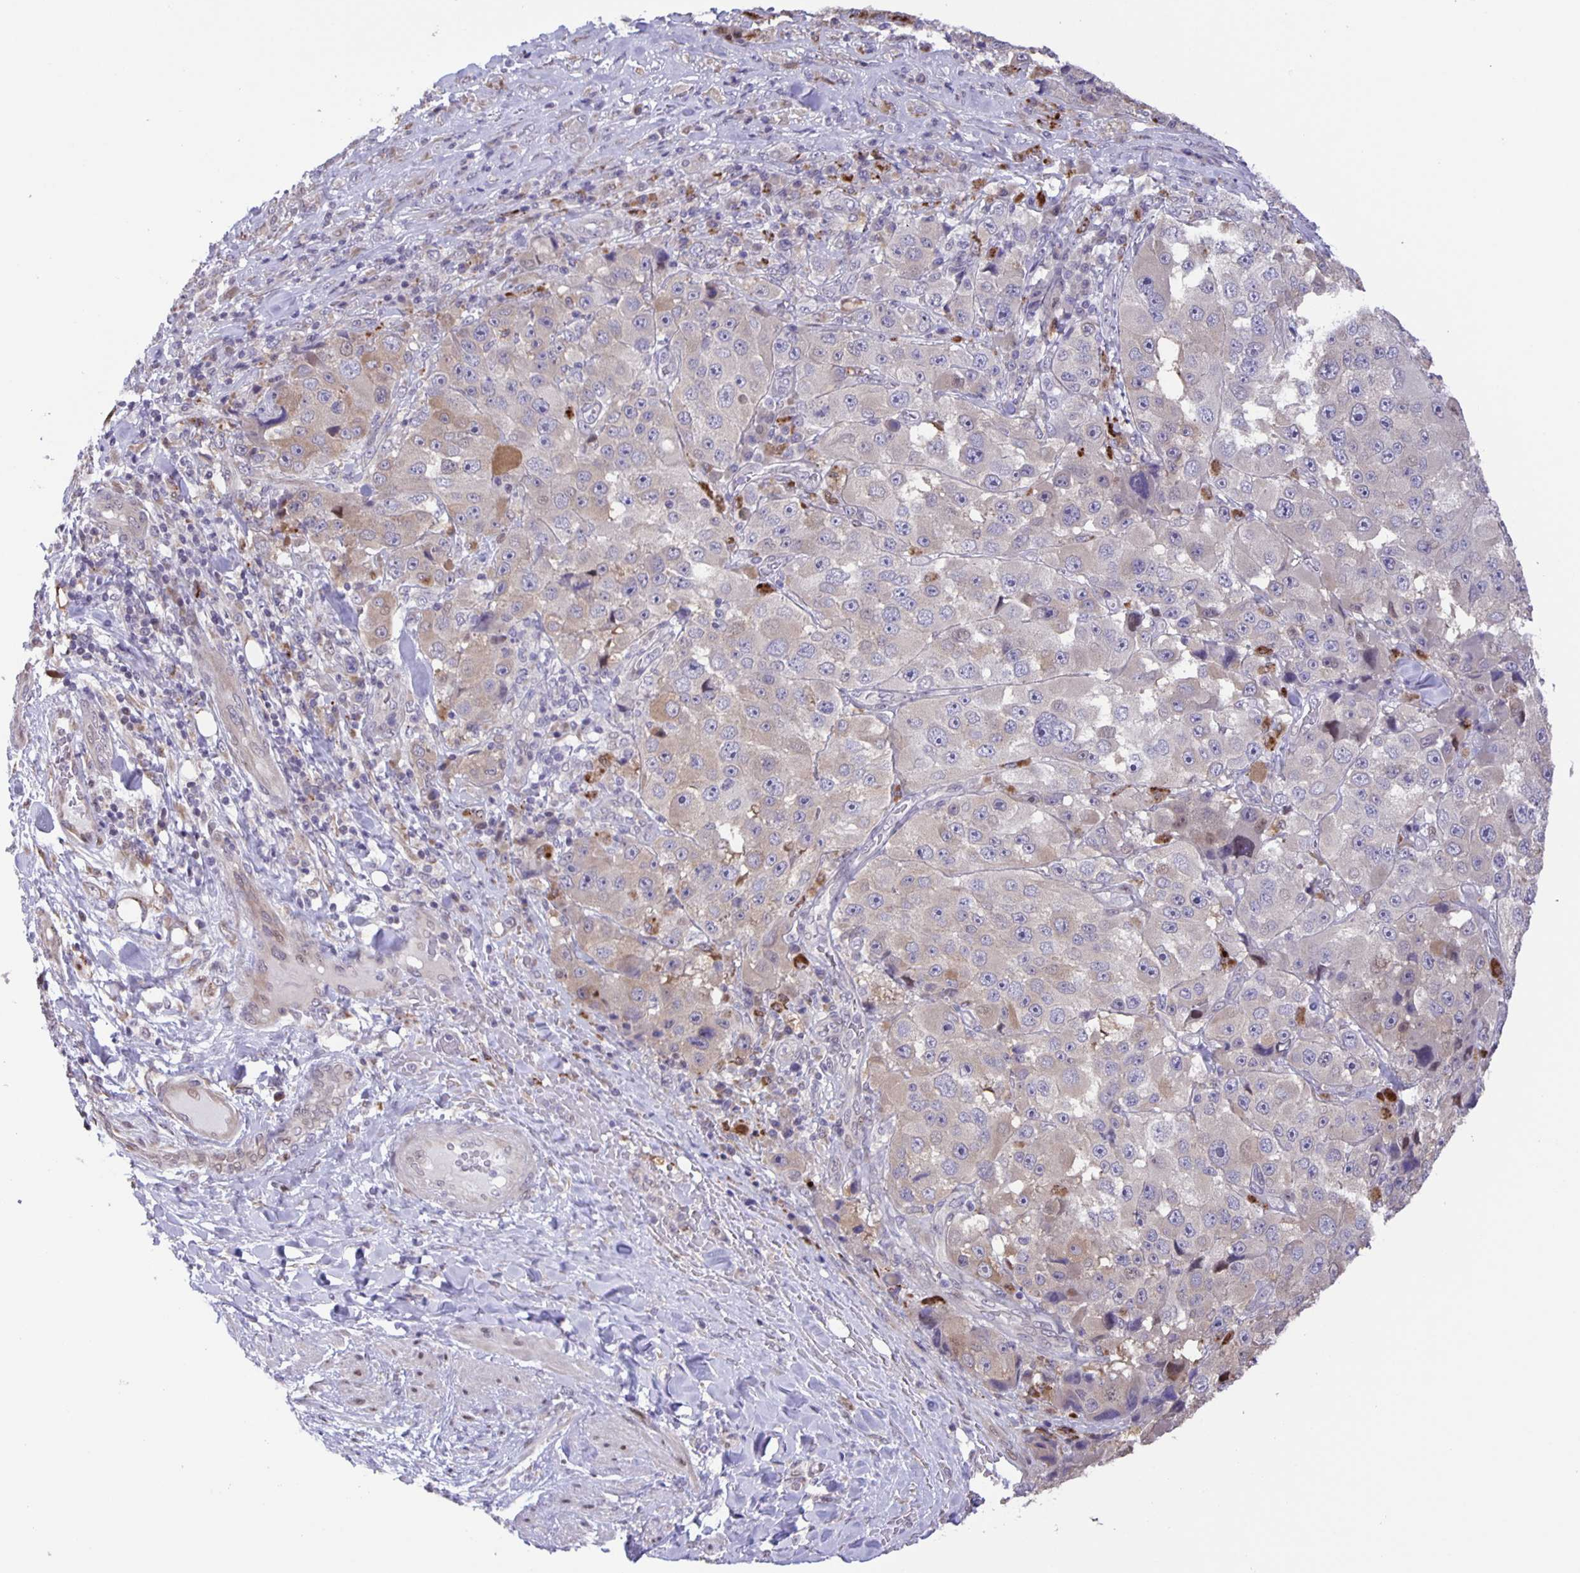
{"staining": {"intensity": "weak", "quantity": "25%-75%", "location": "cytoplasmic/membranous"}, "tissue": "melanoma", "cell_type": "Tumor cells", "image_type": "cancer", "snomed": [{"axis": "morphology", "description": "Malignant melanoma, Metastatic site"}, {"axis": "topography", "description": "Lymph node"}], "caption": "IHC (DAB (3,3'-diaminobenzidine)) staining of malignant melanoma (metastatic site) reveals weak cytoplasmic/membranous protein staining in about 25%-75% of tumor cells.", "gene": "MAPK12", "patient": {"sex": "male", "age": 62}}